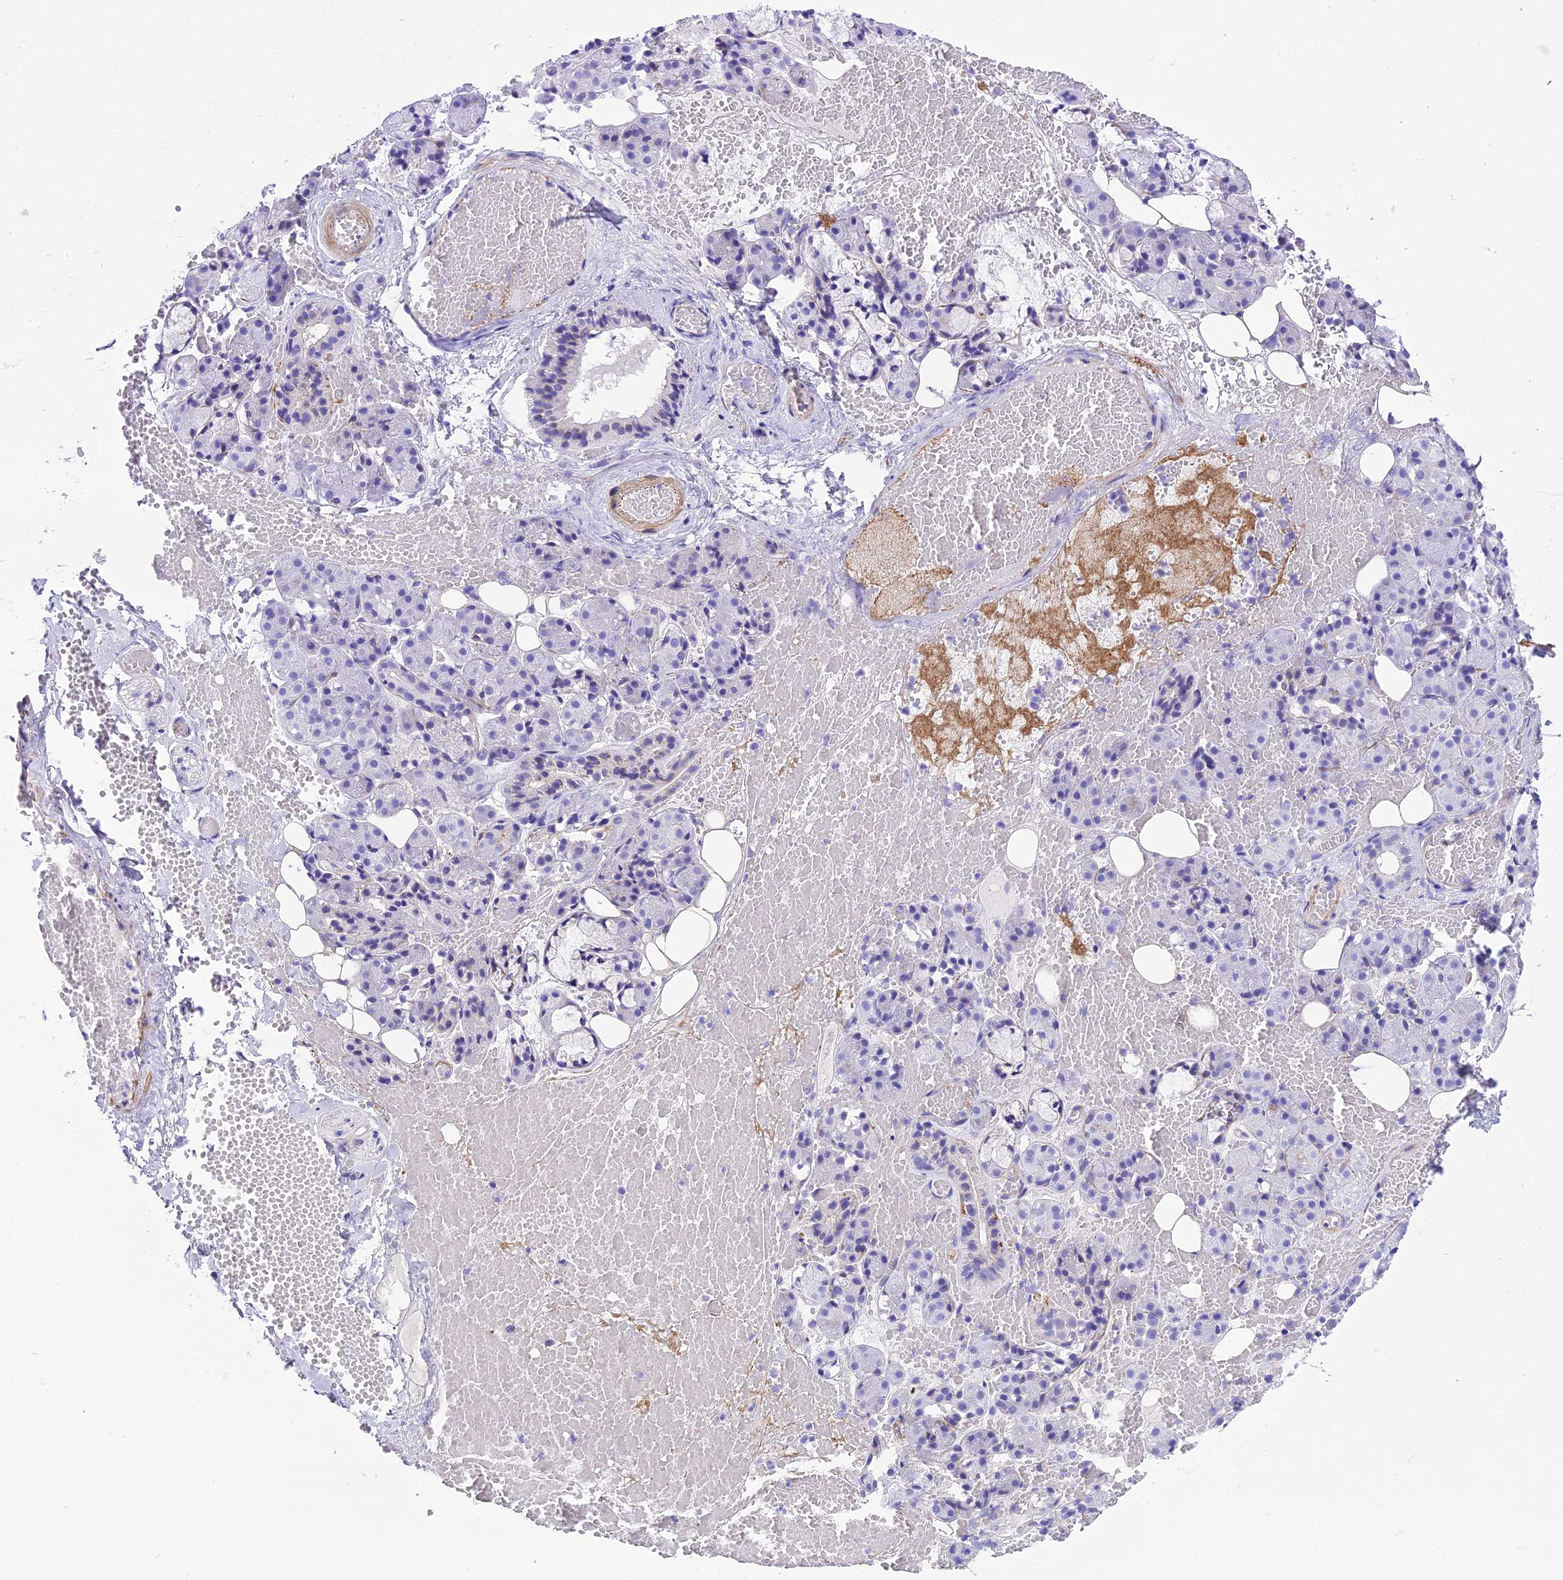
{"staining": {"intensity": "negative", "quantity": "none", "location": "none"}, "tissue": "salivary gland", "cell_type": "Glandular cells", "image_type": "normal", "snomed": [{"axis": "morphology", "description": "Normal tissue, NOS"}, {"axis": "topography", "description": "Salivary gland"}], "caption": "Immunohistochemistry (IHC) image of normal salivary gland stained for a protein (brown), which displays no expression in glandular cells.", "gene": "GFRA1", "patient": {"sex": "male", "age": 63}}